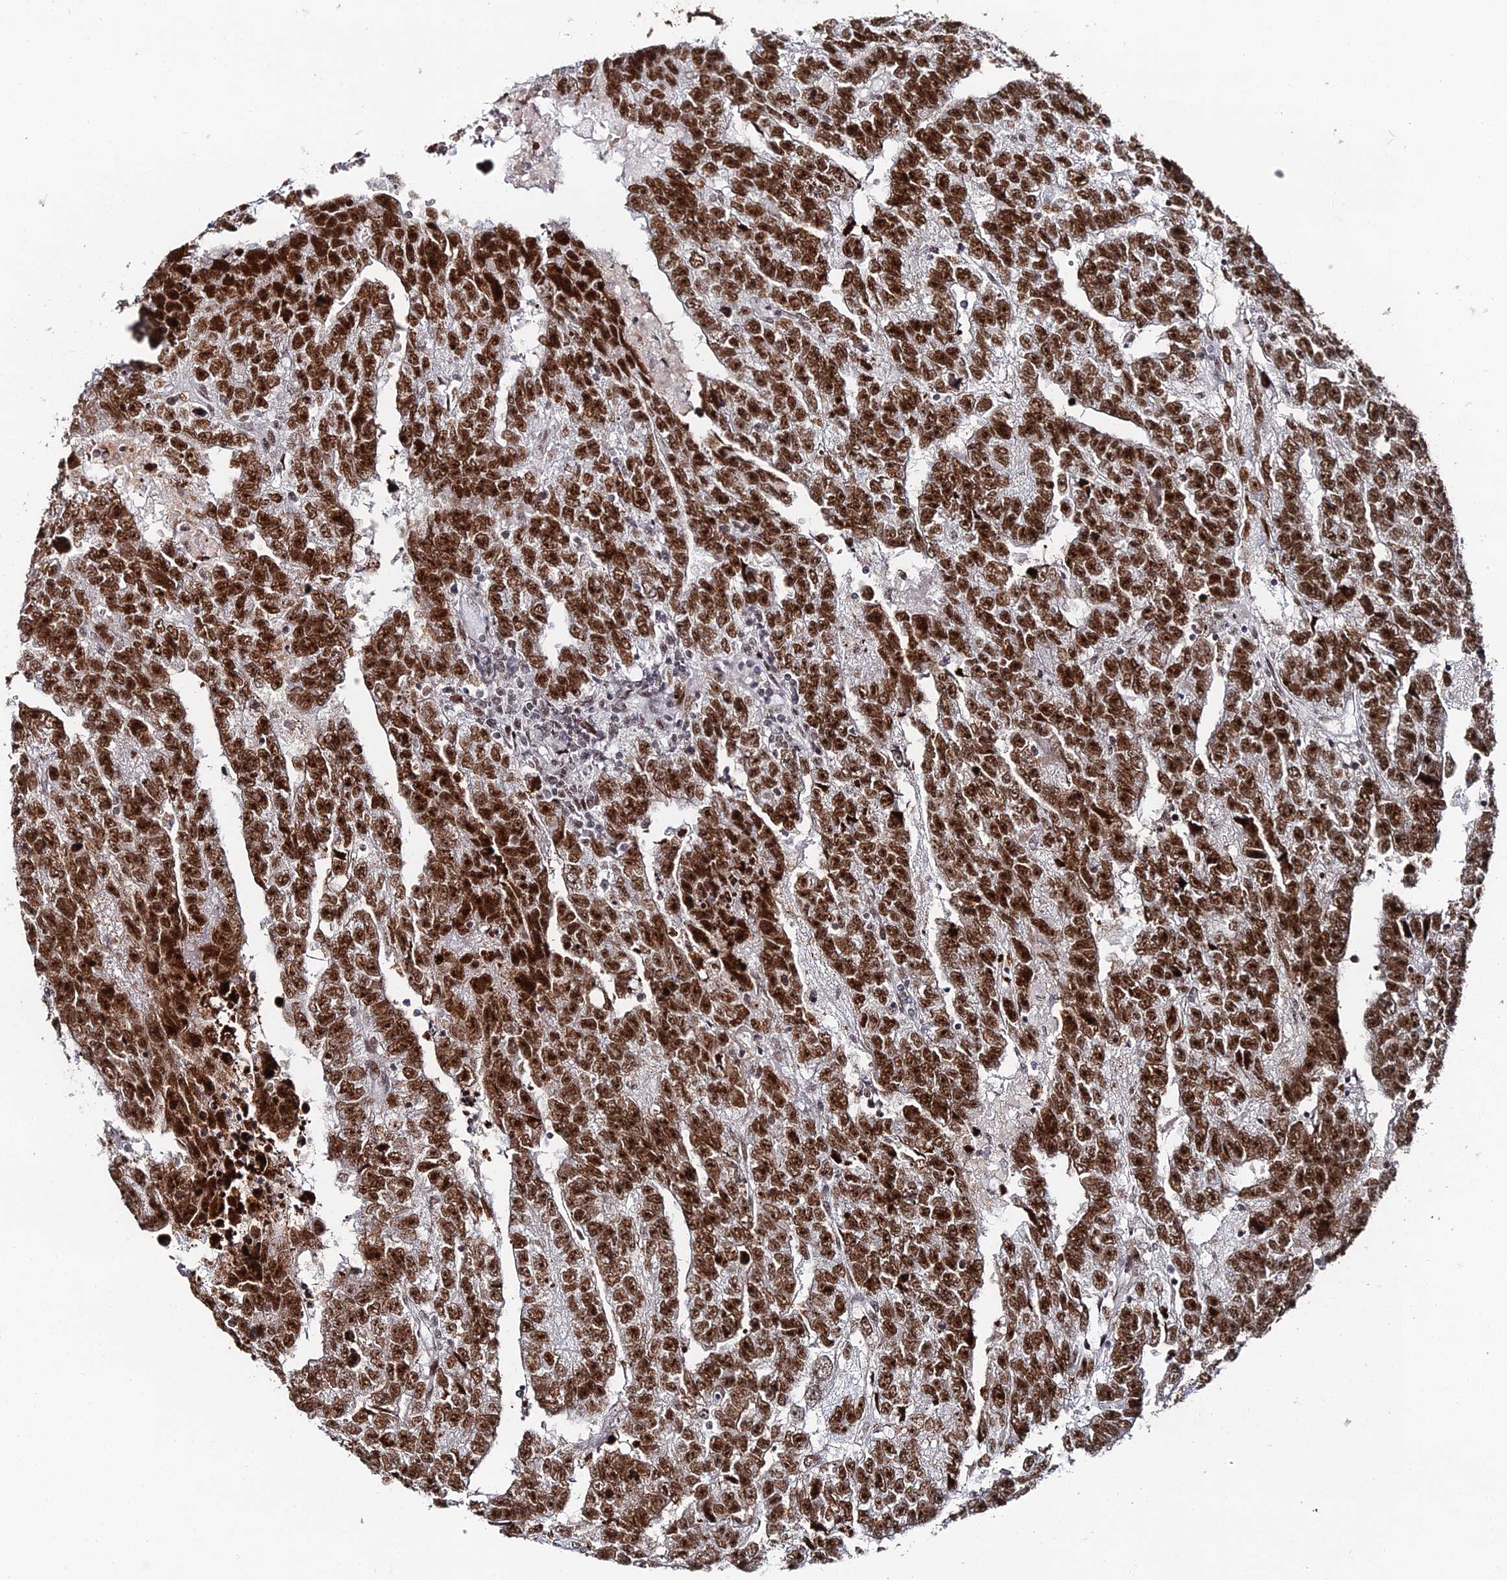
{"staining": {"intensity": "strong", "quantity": ">75%", "location": "nuclear"}, "tissue": "testis cancer", "cell_type": "Tumor cells", "image_type": "cancer", "snomed": [{"axis": "morphology", "description": "Carcinoma, Embryonal, NOS"}, {"axis": "topography", "description": "Testis"}], "caption": "Approximately >75% of tumor cells in testis cancer demonstrate strong nuclear protein expression as visualized by brown immunohistochemical staining.", "gene": "GSC2", "patient": {"sex": "male", "age": 25}}